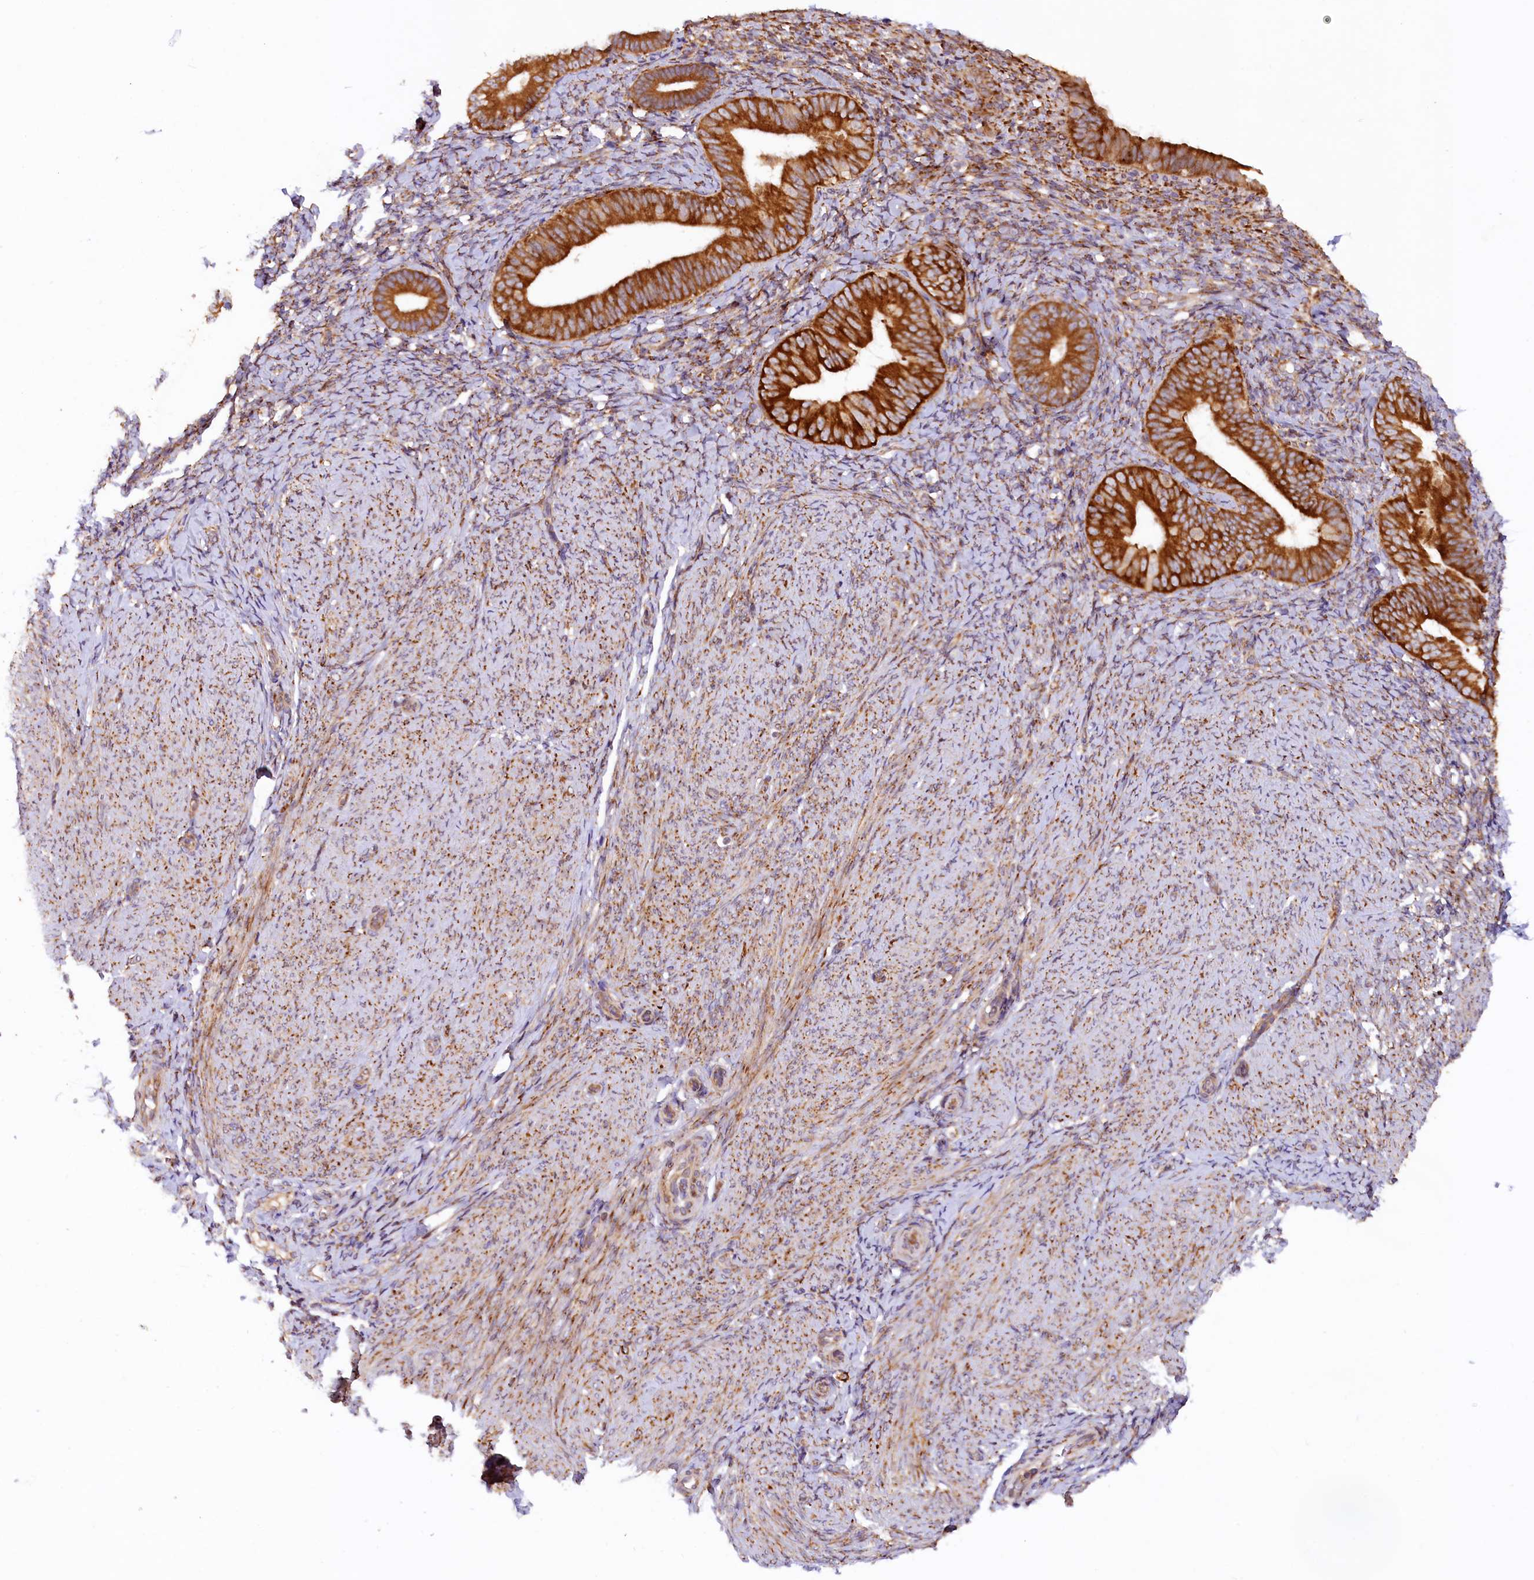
{"staining": {"intensity": "moderate", "quantity": "25%-75%", "location": "cytoplasmic/membranous"}, "tissue": "endometrium", "cell_type": "Cells in endometrial stroma", "image_type": "normal", "snomed": [{"axis": "morphology", "description": "Normal tissue, NOS"}, {"axis": "topography", "description": "Endometrium"}], "caption": "Moderate cytoplasmic/membranous protein staining is present in approximately 25%-75% of cells in endometrial stroma in endometrium.", "gene": "SSC5D", "patient": {"sex": "female", "age": 65}}